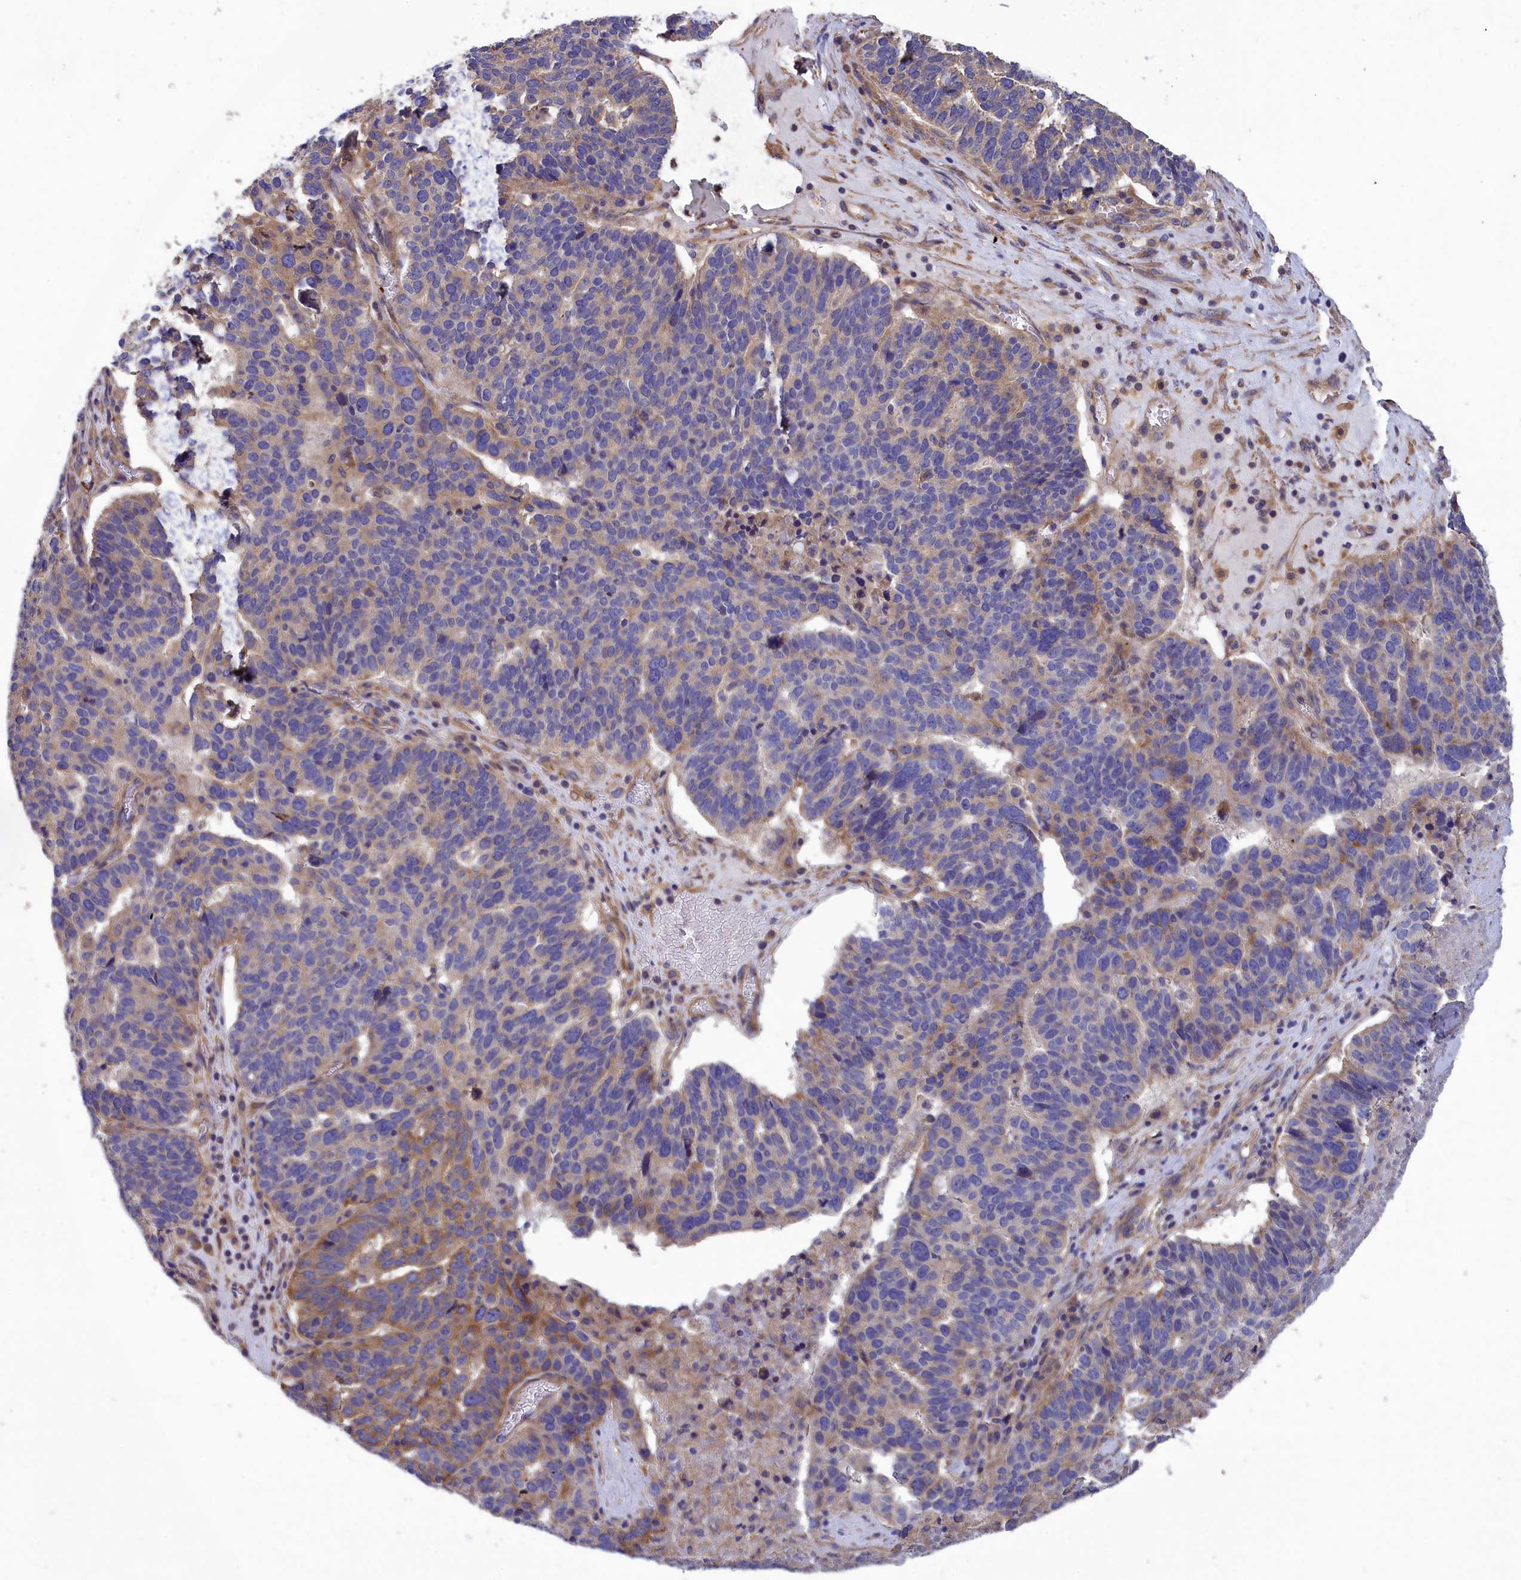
{"staining": {"intensity": "moderate", "quantity": "<25%", "location": "cytoplasmic/membranous"}, "tissue": "ovarian cancer", "cell_type": "Tumor cells", "image_type": "cancer", "snomed": [{"axis": "morphology", "description": "Cystadenocarcinoma, serous, NOS"}, {"axis": "topography", "description": "Ovary"}], "caption": "An immunohistochemistry (IHC) histopathology image of tumor tissue is shown. Protein staining in brown shows moderate cytoplasmic/membranous positivity in serous cystadenocarcinoma (ovarian) within tumor cells.", "gene": "AMDHD2", "patient": {"sex": "female", "age": 59}}